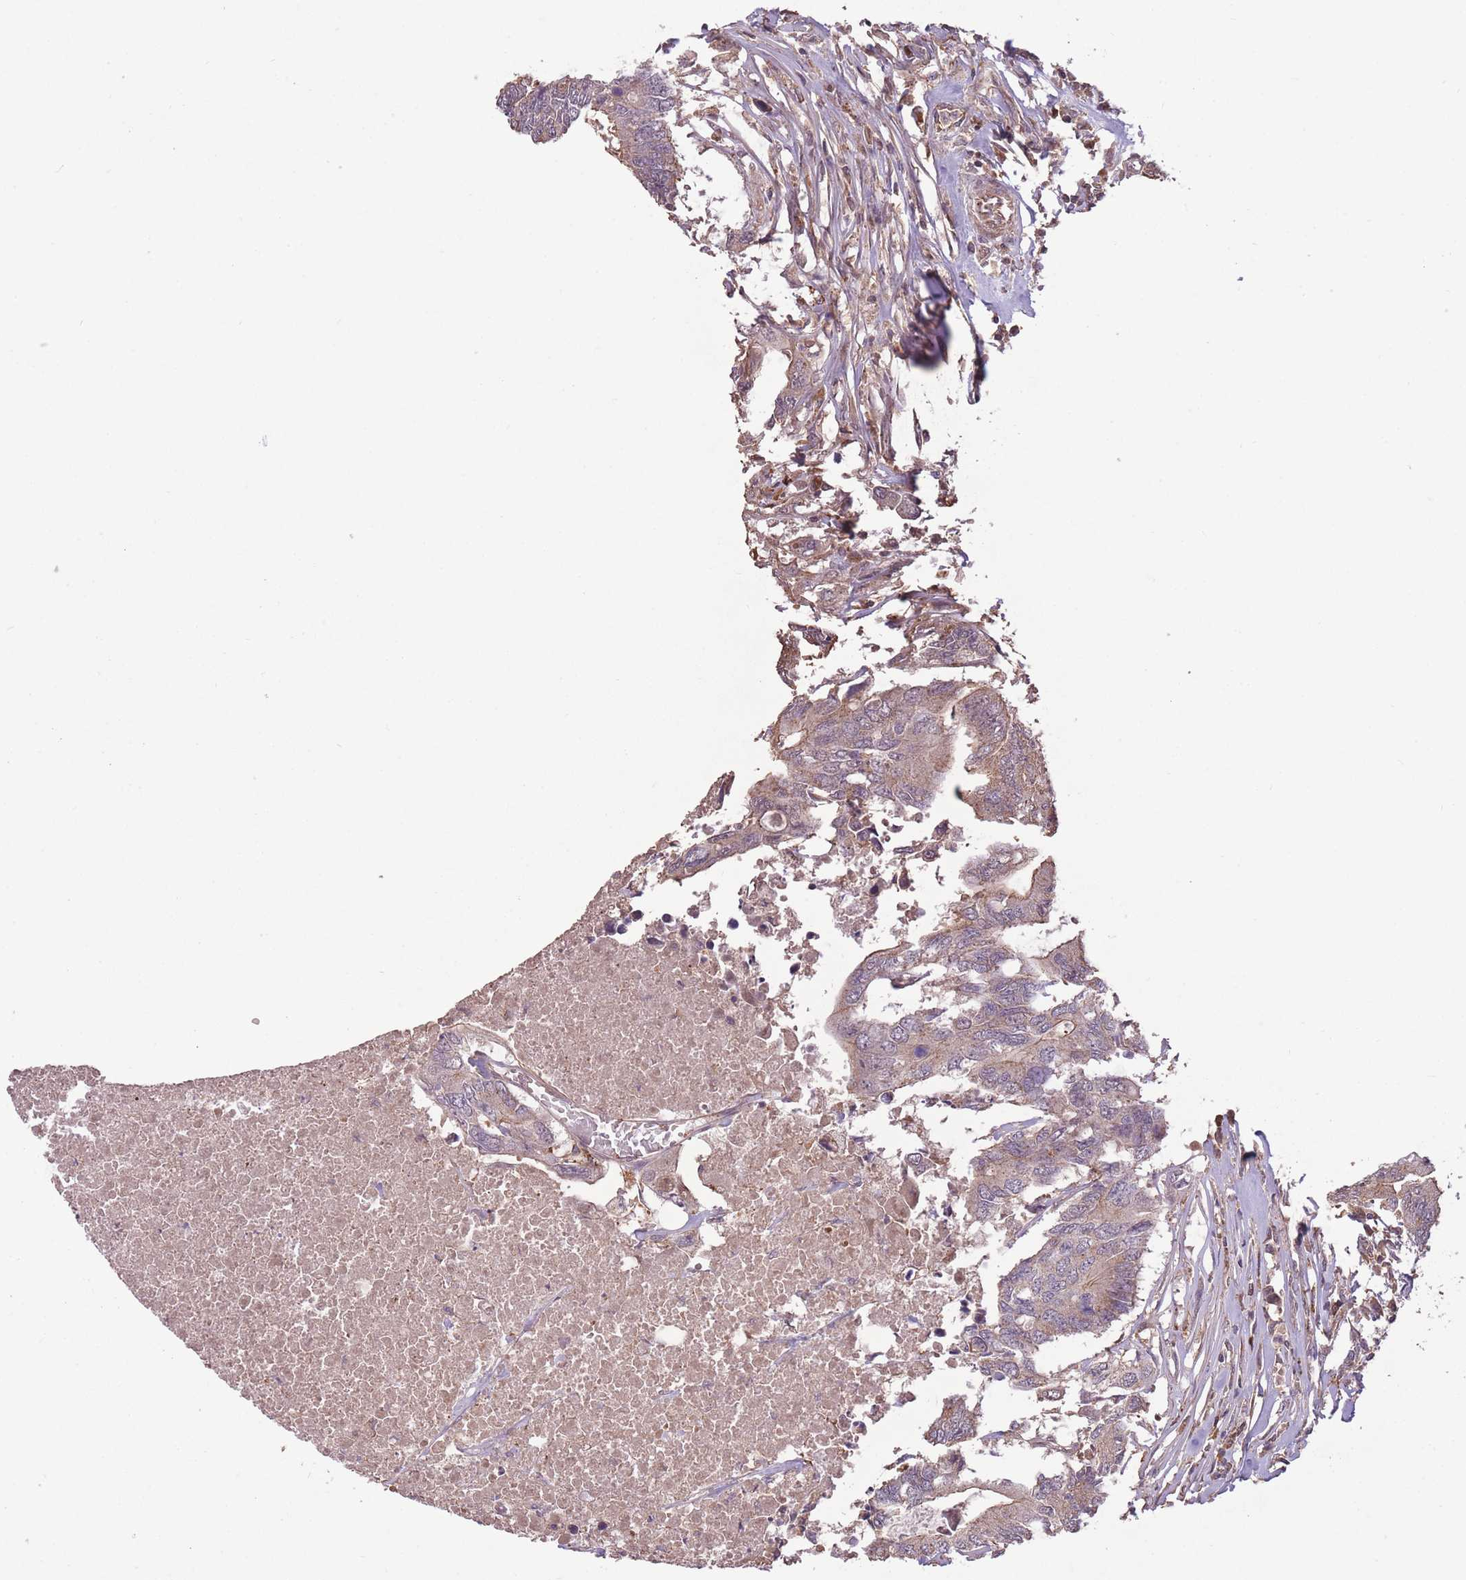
{"staining": {"intensity": "weak", "quantity": "25%-75%", "location": "cytoplasmic/membranous"}, "tissue": "colorectal cancer", "cell_type": "Tumor cells", "image_type": "cancer", "snomed": [{"axis": "morphology", "description": "Adenocarcinoma, NOS"}, {"axis": "topography", "description": "Colon"}], "caption": "An image of adenocarcinoma (colorectal) stained for a protein demonstrates weak cytoplasmic/membranous brown staining in tumor cells.", "gene": "POLR3F", "patient": {"sex": "male", "age": 71}}